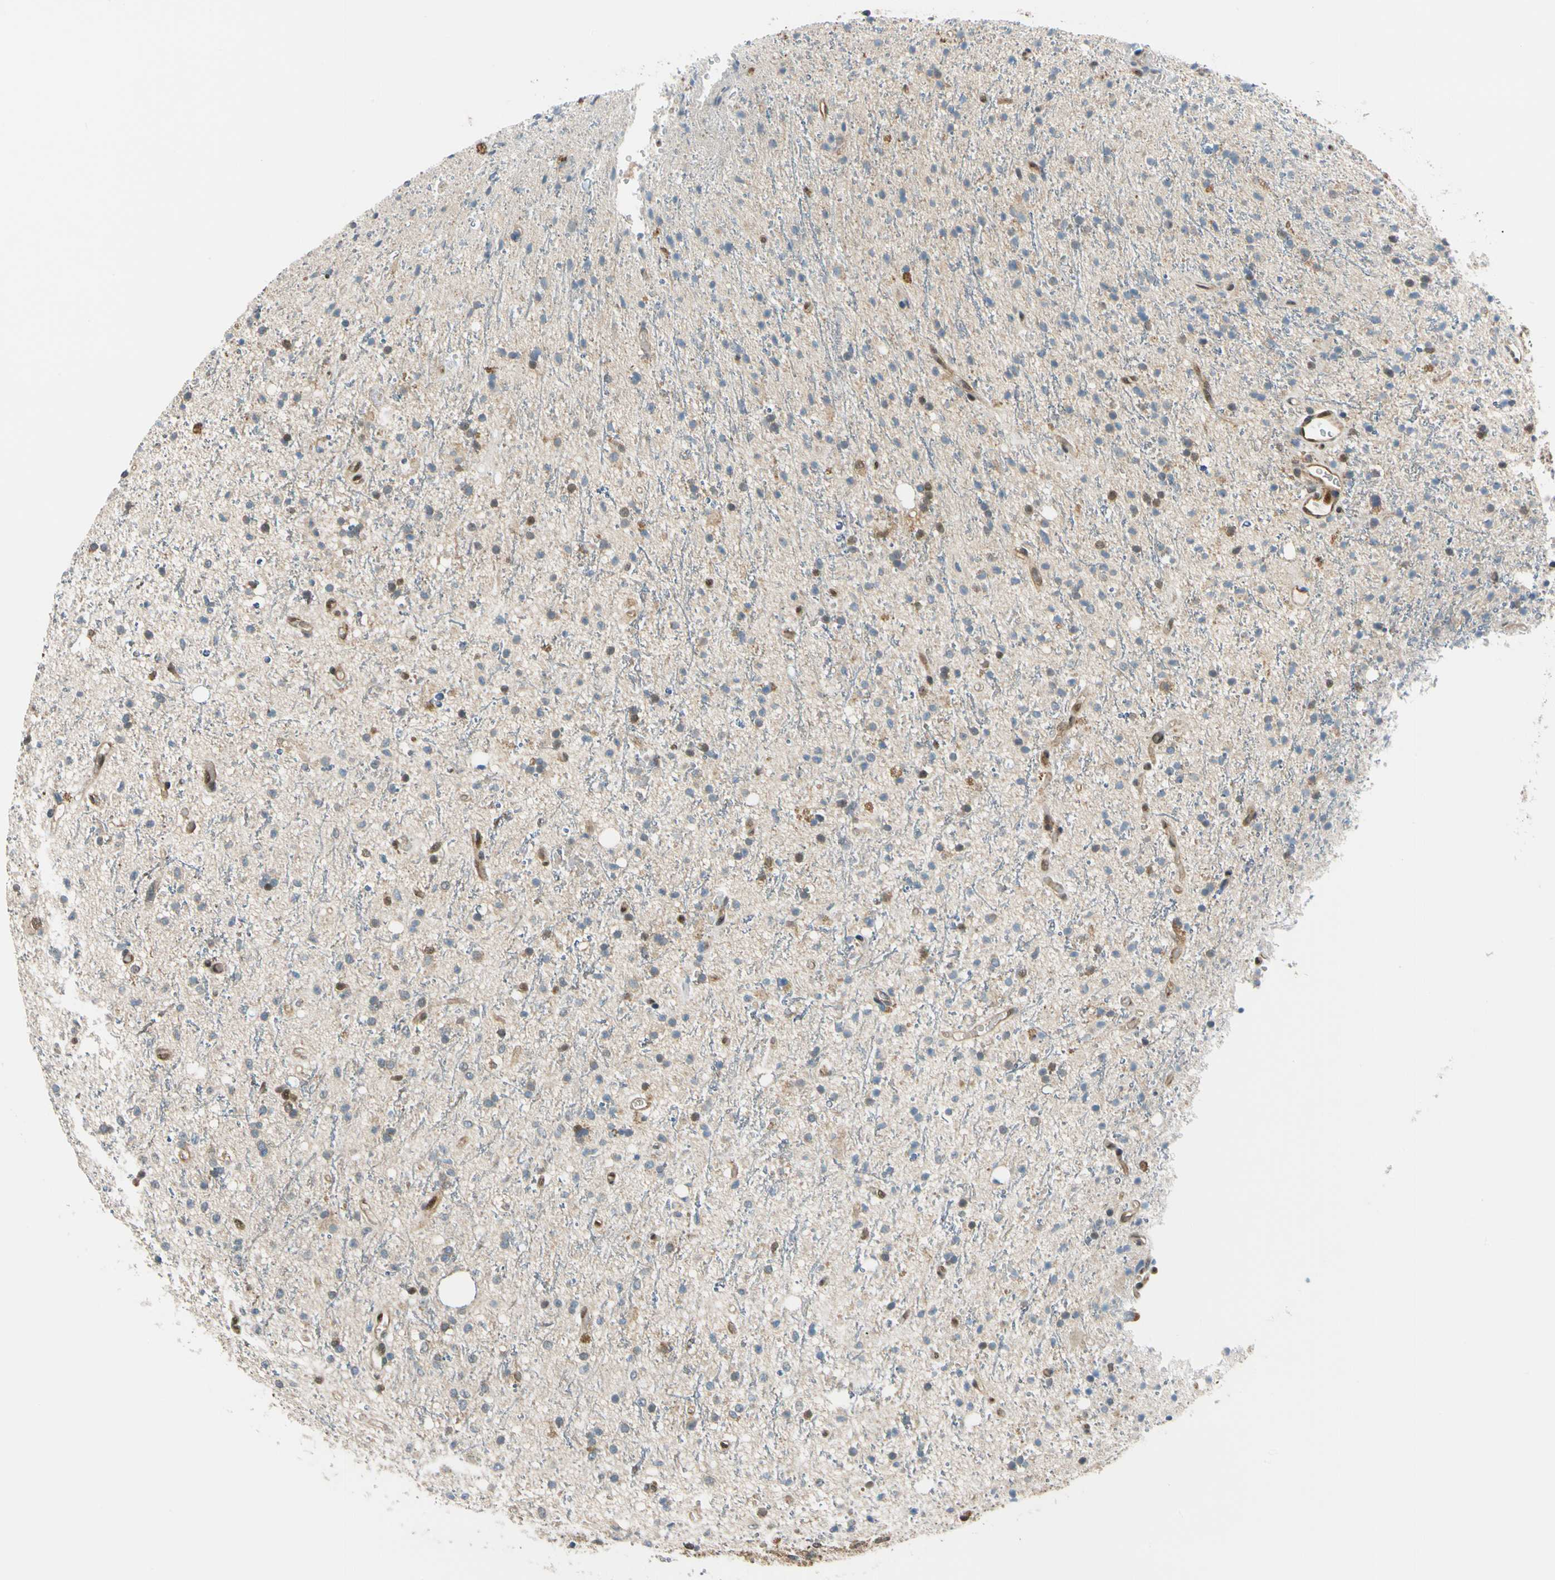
{"staining": {"intensity": "weak", "quantity": "<25%", "location": "cytoplasmic/membranous,nuclear"}, "tissue": "glioma", "cell_type": "Tumor cells", "image_type": "cancer", "snomed": [{"axis": "morphology", "description": "Glioma, malignant, High grade"}, {"axis": "topography", "description": "Brain"}], "caption": "DAB (3,3'-diaminobenzidine) immunohistochemical staining of malignant high-grade glioma displays no significant staining in tumor cells.", "gene": "MAPK9", "patient": {"sex": "male", "age": 47}}